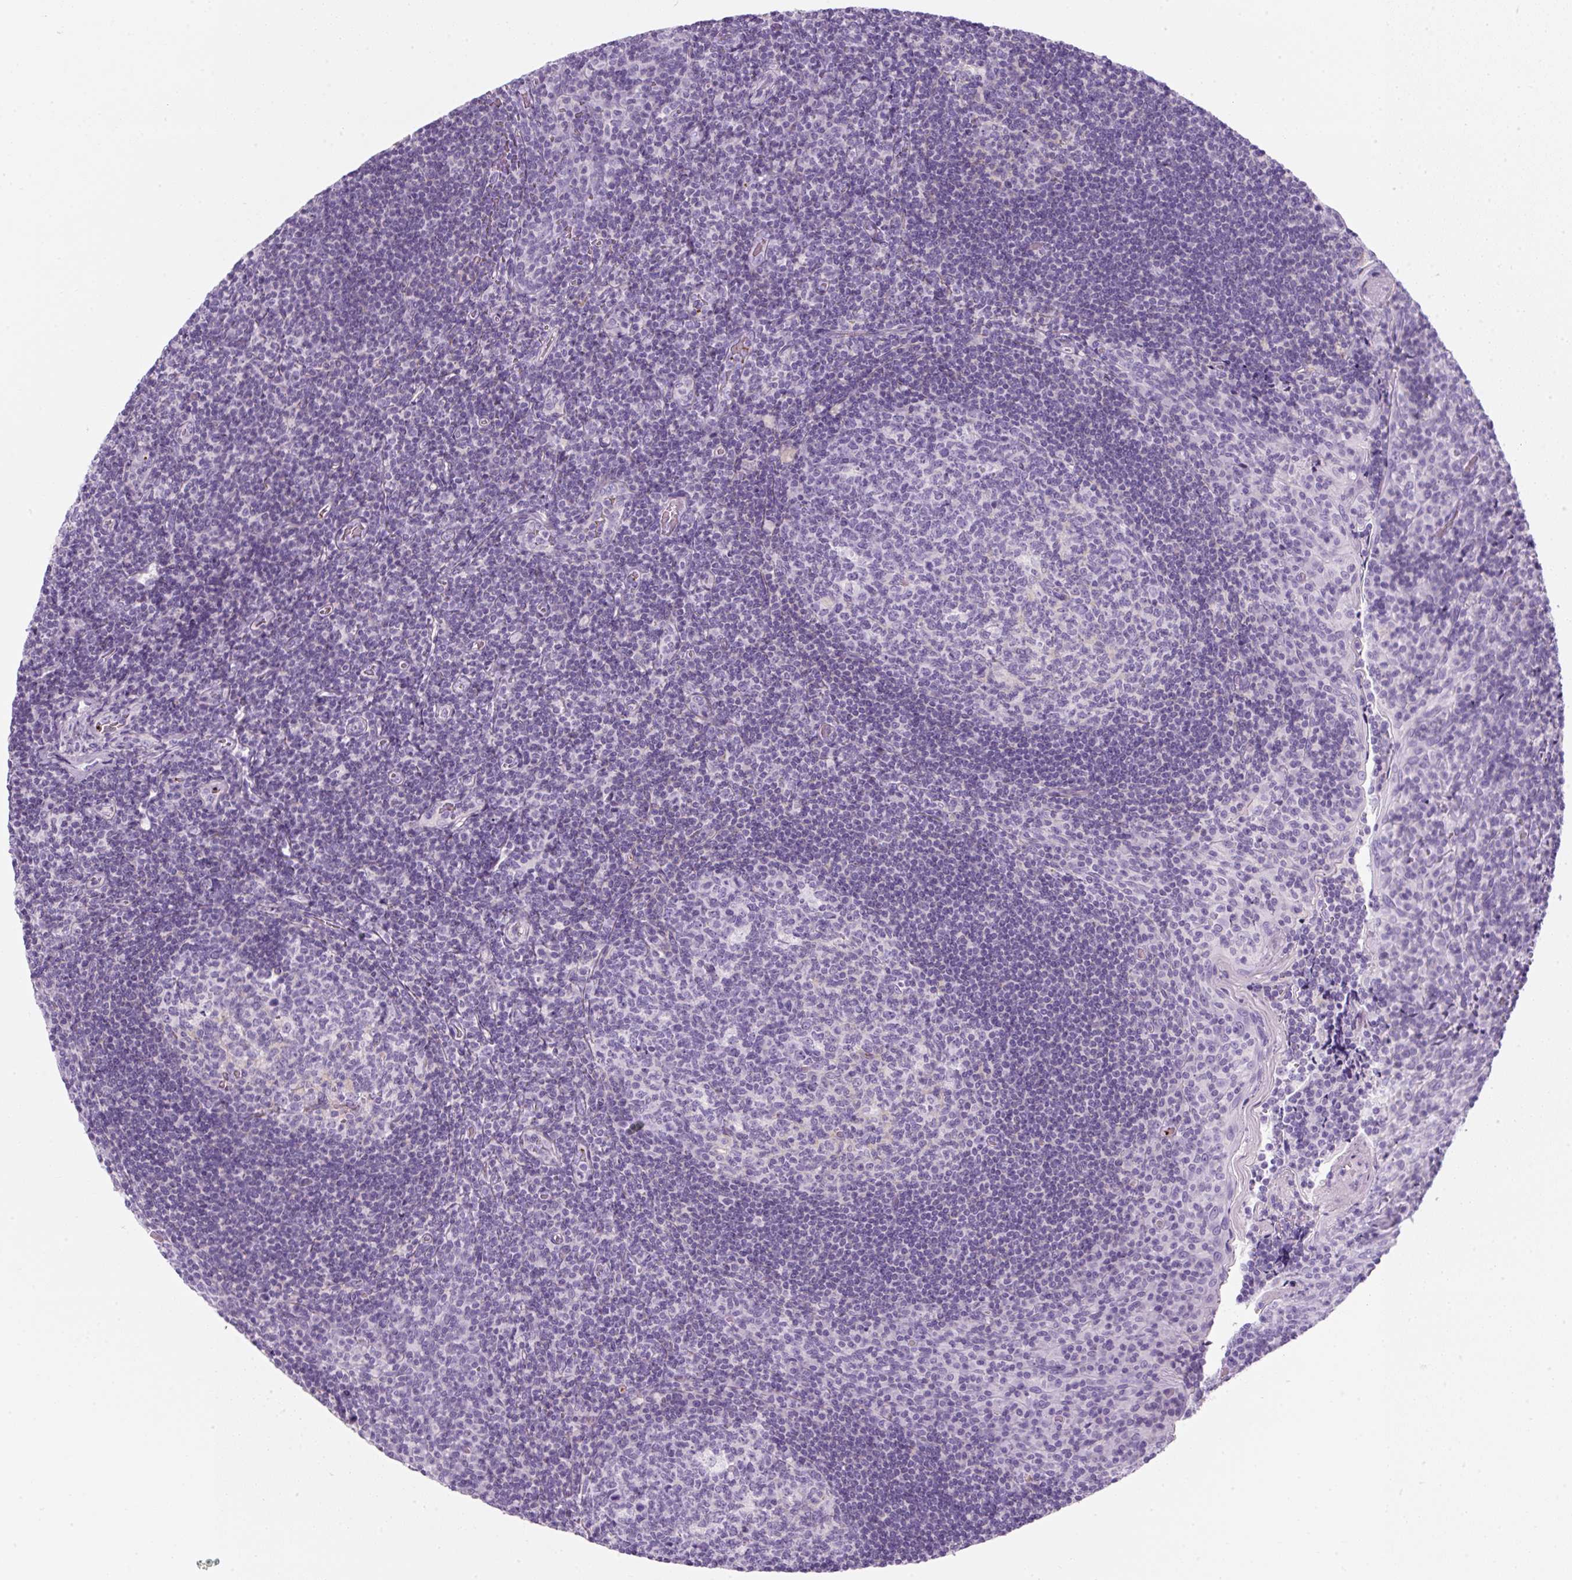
{"staining": {"intensity": "negative", "quantity": "none", "location": "none"}, "tissue": "tonsil", "cell_type": "Germinal center cells", "image_type": "normal", "snomed": [{"axis": "morphology", "description": "Normal tissue, NOS"}, {"axis": "topography", "description": "Tonsil"}], "caption": "Immunohistochemistry of unremarkable tonsil demonstrates no staining in germinal center cells.", "gene": "ENSG00000288796", "patient": {"sex": "male", "age": 17}}